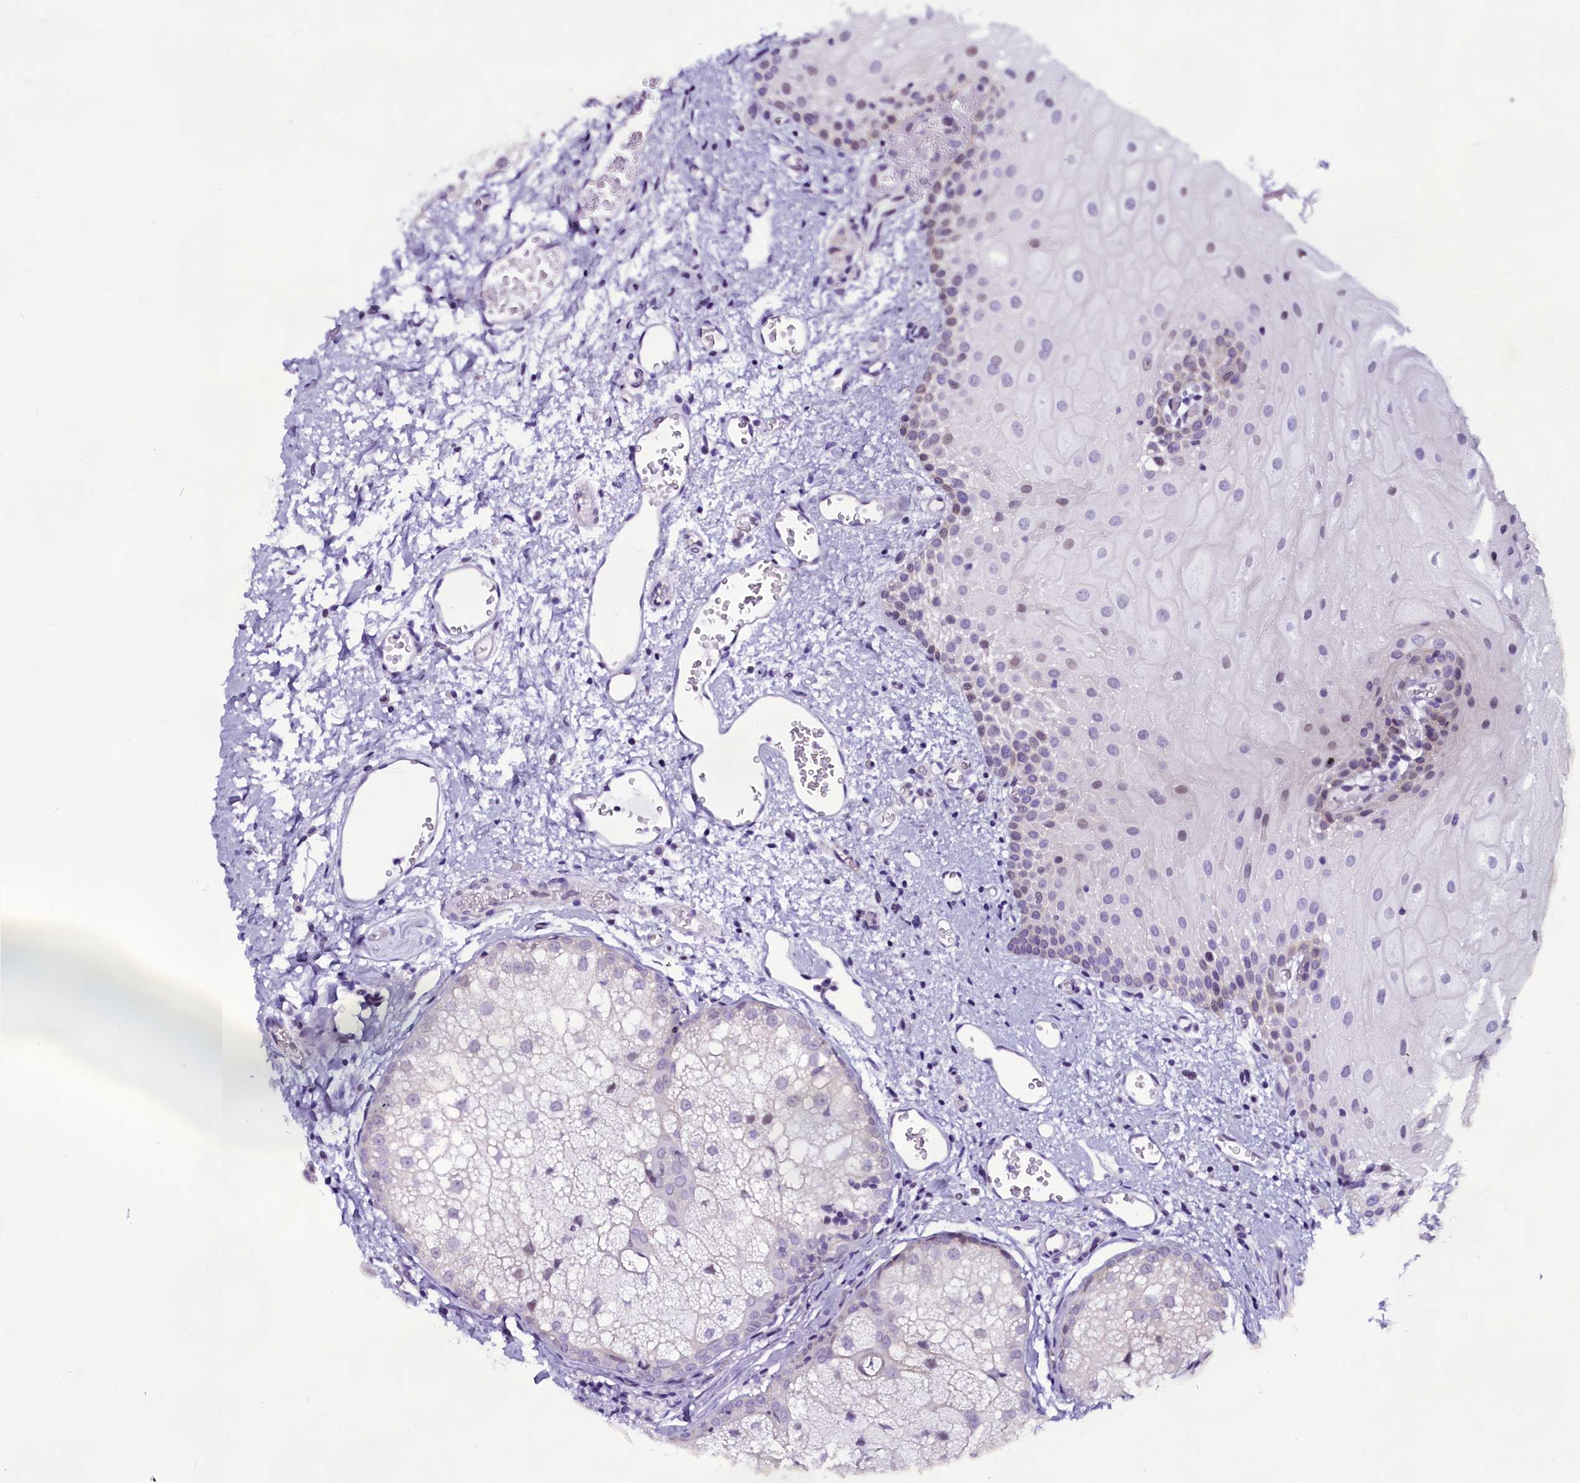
{"staining": {"intensity": "weak", "quantity": "<25%", "location": "nuclear"}, "tissue": "oral mucosa", "cell_type": "Squamous epithelial cells", "image_type": "normal", "snomed": [{"axis": "morphology", "description": "Normal tissue, NOS"}, {"axis": "morphology", "description": "Squamous cell carcinoma, NOS"}, {"axis": "topography", "description": "Oral tissue"}, {"axis": "topography", "description": "Head-Neck"}], "caption": "Immunohistochemistry histopathology image of benign oral mucosa: human oral mucosa stained with DAB (3,3'-diaminobenzidine) displays no significant protein expression in squamous epithelial cells.", "gene": "CCDC106", "patient": {"sex": "female", "age": 70}}